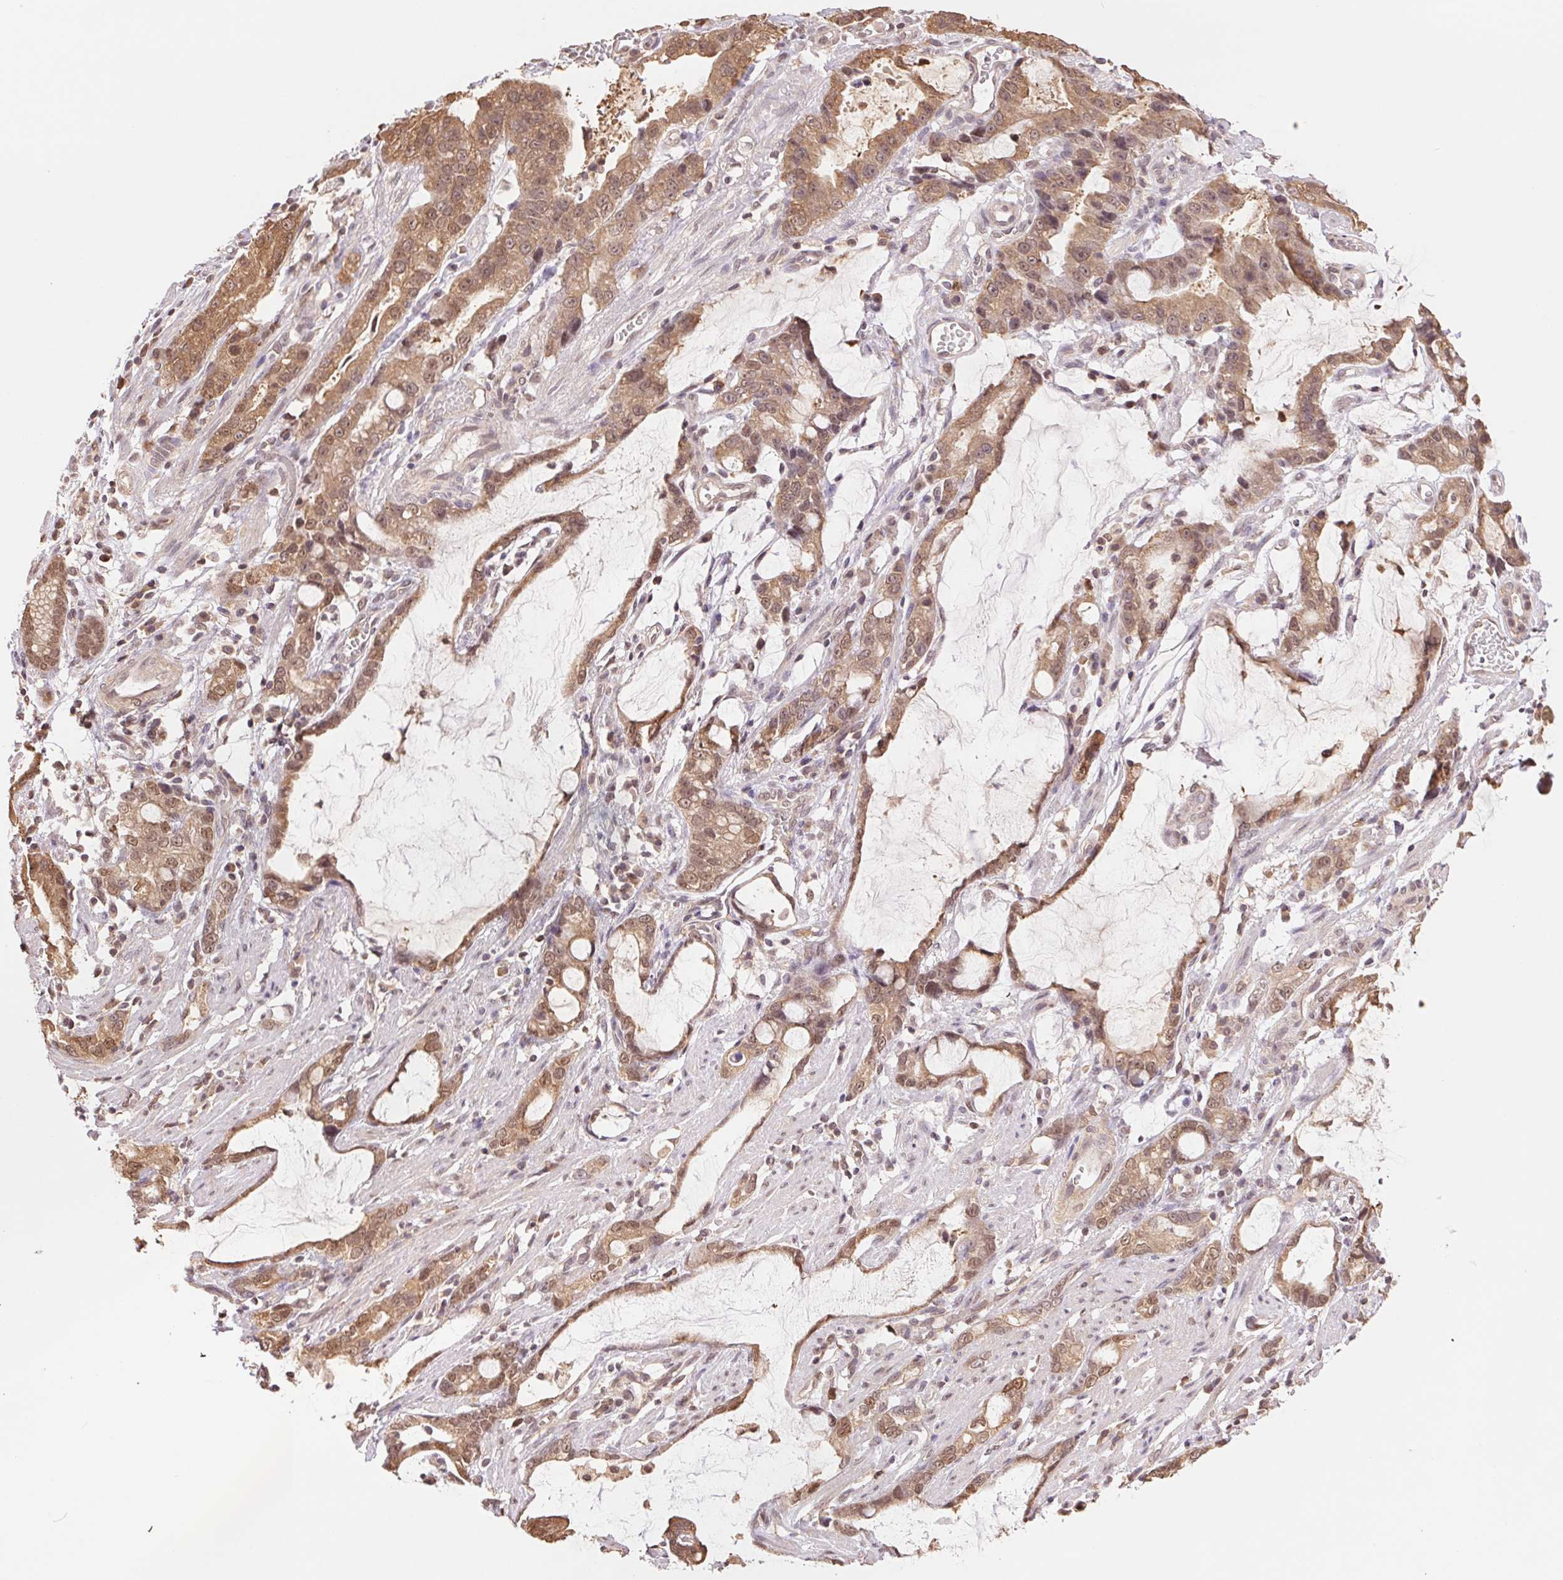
{"staining": {"intensity": "moderate", "quantity": ">75%", "location": "cytoplasmic/membranous,nuclear"}, "tissue": "stomach cancer", "cell_type": "Tumor cells", "image_type": "cancer", "snomed": [{"axis": "morphology", "description": "Adenocarcinoma, NOS"}, {"axis": "topography", "description": "Stomach"}], "caption": "An immunohistochemistry photomicrograph of tumor tissue is shown. Protein staining in brown shows moderate cytoplasmic/membranous and nuclear positivity in stomach cancer (adenocarcinoma) within tumor cells.", "gene": "CDC123", "patient": {"sex": "male", "age": 55}}